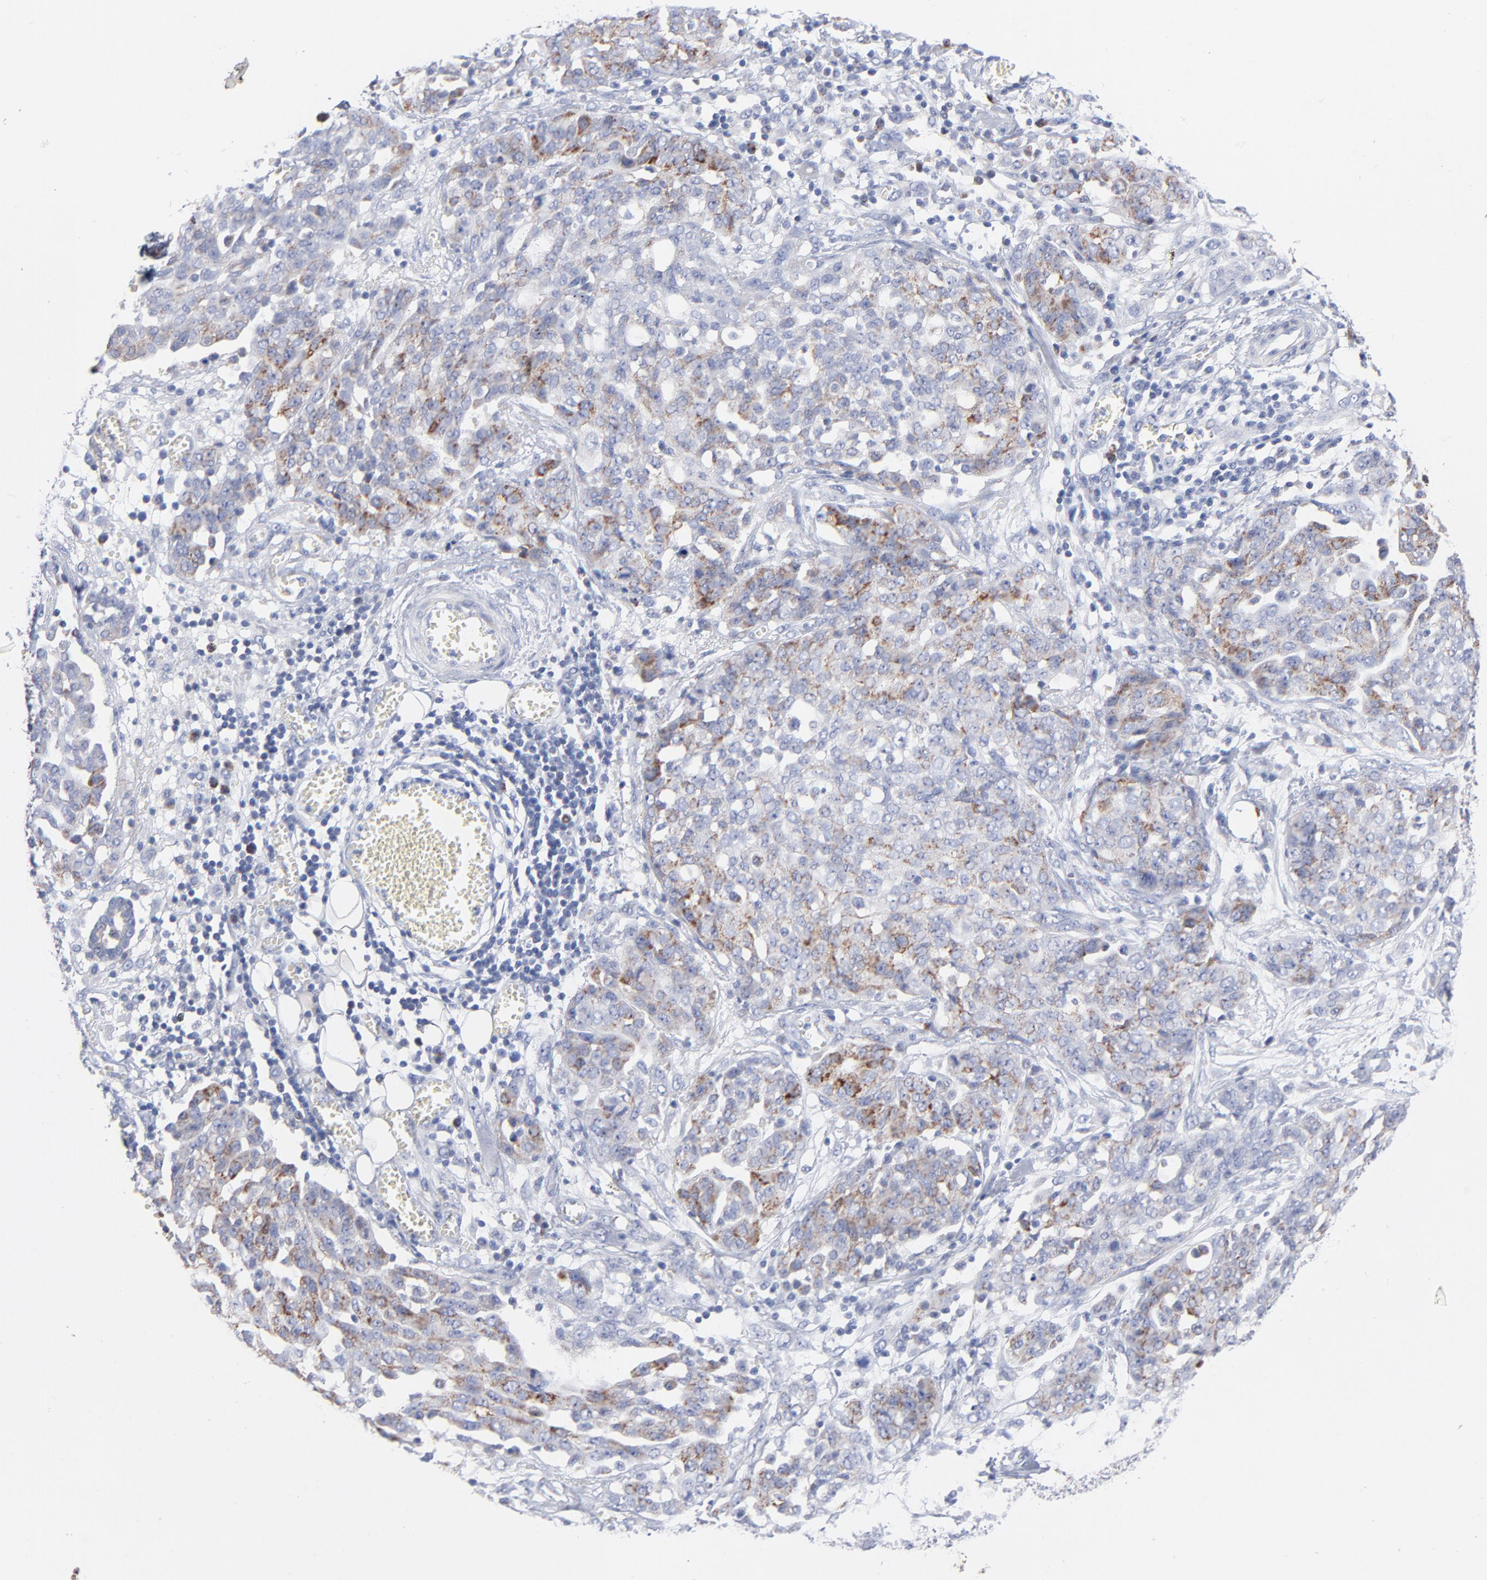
{"staining": {"intensity": "moderate", "quantity": "<25%", "location": "cytoplasmic/membranous"}, "tissue": "ovarian cancer", "cell_type": "Tumor cells", "image_type": "cancer", "snomed": [{"axis": "morphology", "description": "Cystadenocarcinoma, serous, NOS"}, {"axis": "topography", "description": "Soft tissue"}, {"axis": "topography", "description": "Ovary"}], "caption": "IHC staining of serous cystadenocarcinoma (ovarian), which displays low levels of moderate cytoplasmic/membranous expression in approximately <25% of tumor cells indicating moderate cytoplasmic/membranous protein staining. The staining was performed using DAB (brown) for protein detection and nuclei were counterstained in hematoxylin (blue).", "gene": "CHCHD10", "patient": {"sex": "female", "age": 57}}